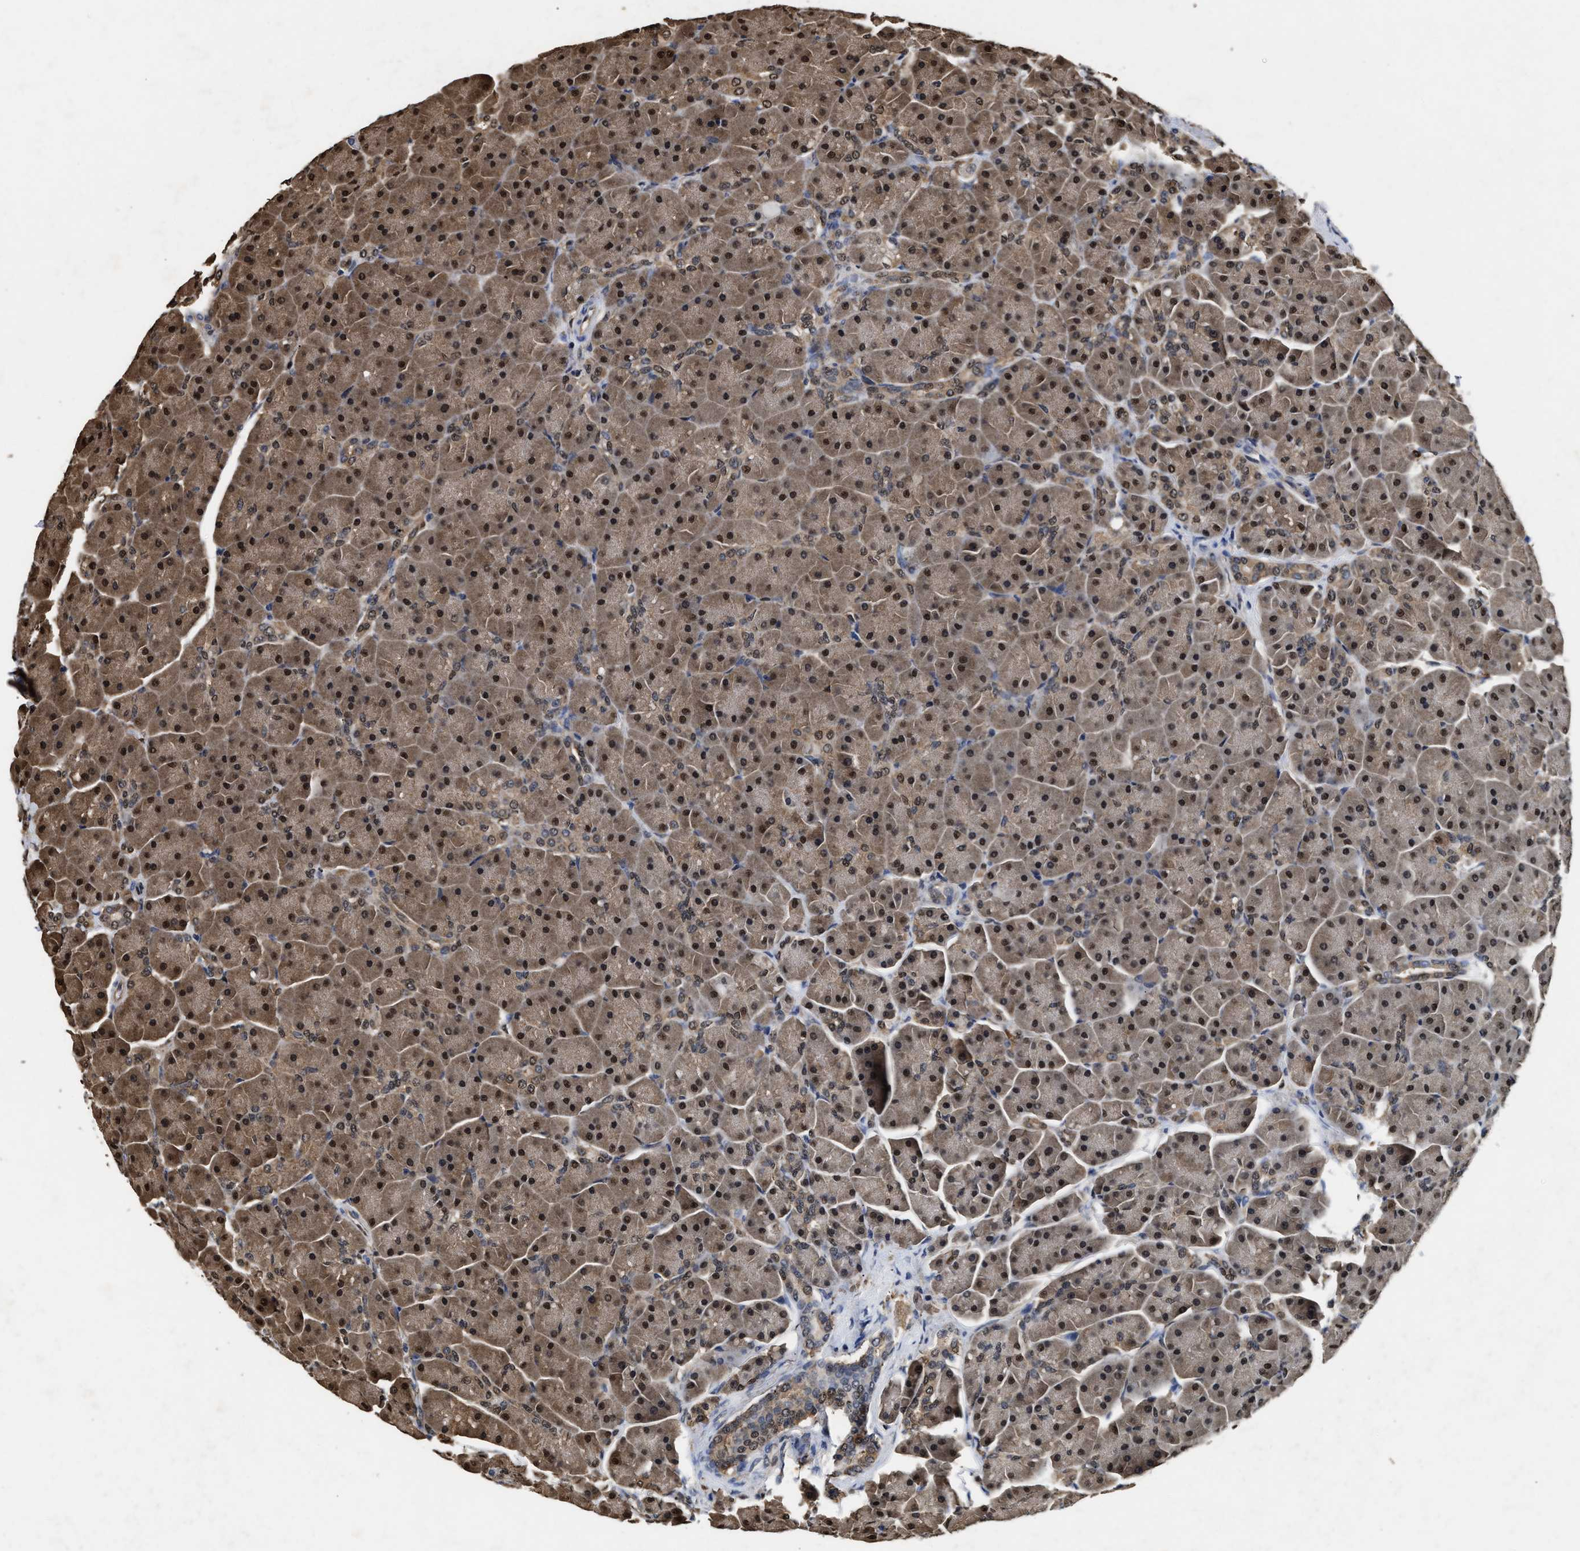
{"staining": {"intensity": "strong", "quantity": ">75%", "location": "cytoplasmic/membranous,nuclear"}, "tissue": "pancreas", "cell_type": "Exocrine glandular cells", "image_type": "normal", "snomed": [{"axis": "morphology", "description": "Normal tissue, NOS"}, {"axis": "topography", "description": "Pancreas"}], "caption": "About >75% of exocrine glandular cells in unremarkable pancreas exhibit strong cytoplasmic/membranous,nuclear protein positivity as visualized by brown immunohistochemical staining.", "gene": "YWHAE", "patient": {"sex": "male", "age": 66}}